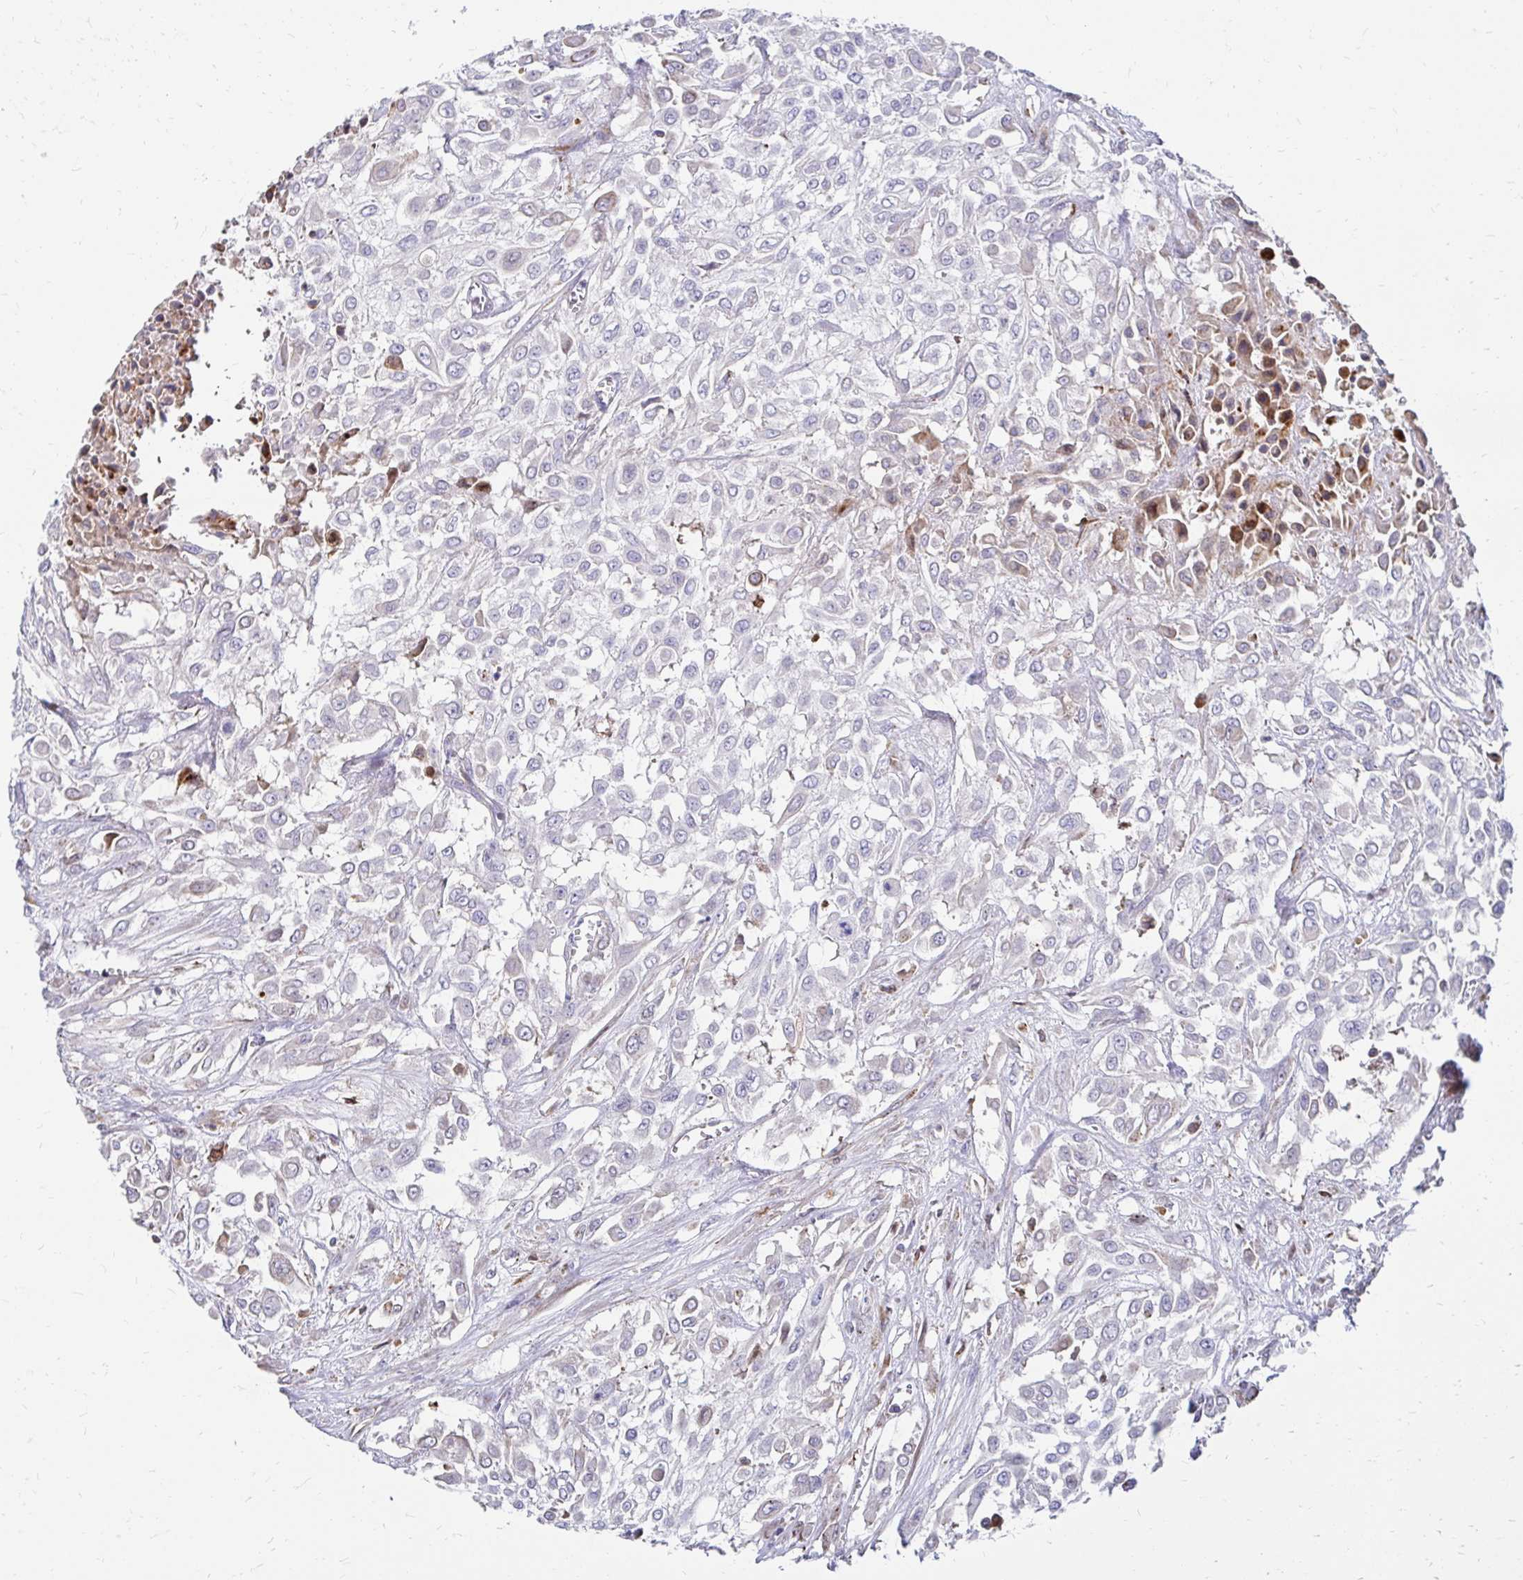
{"staining": {"intensity": "negative", "quantity": "none", "location": "none"}, "tissue": "urothelial cancer", "cell_type": "Tumor cells", "image_type": "cancer", "snomed": [{"axis": "morphology", "description": "Urothelial carcinoma, High grade"}, {"axis": "topography", "description": "Urinary bladder"}], "caption": "Immunohistochemical staining of urothelial cancer displays no significant expression in tumor cells.", "gene": "CDKL1", "patient": {"sex": "male", "age": 57}}